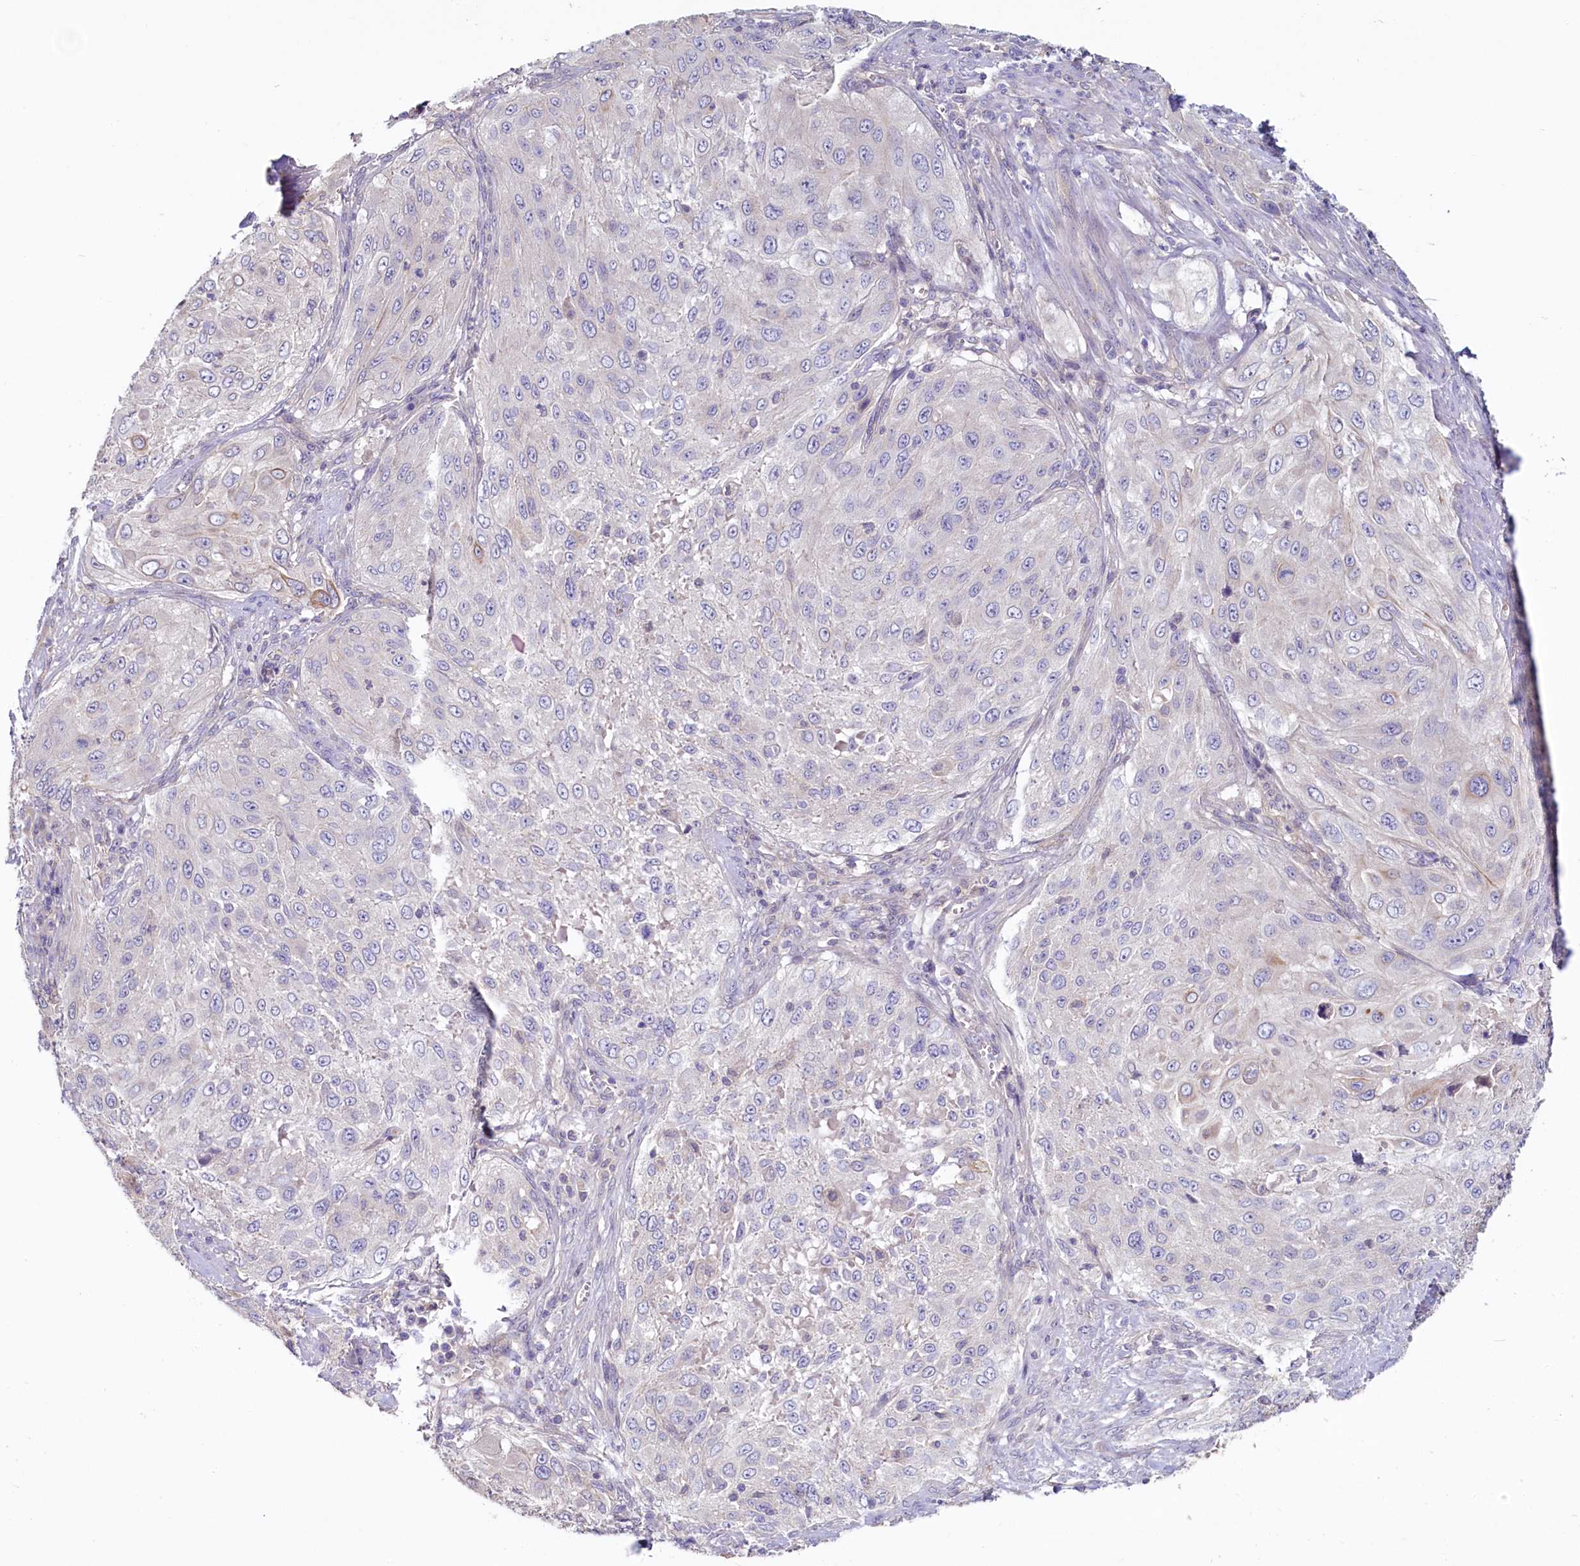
{"staining": {"intensity": "moderate", "quantity": "<25%", "location": "cytoplasmic/membranous"}, "tissue": "cervical cancer", "cell_type": "Tumor cells", "image_type": "cancer", "snomed": [{"axis": "morphology", "description": "Squamous cell carcinoma, NOS"}, {"axis": "topography", "description": "Cervix"}], "caption": "Protein staining by immunohistochemistry exhibits moderate cytoplasmic/membranous staining in about <25% of tumor cells in squamous cell carcinoma (cervical).", "gene": "PDE6D", "patient": {"sex": "female", "age": 42}}